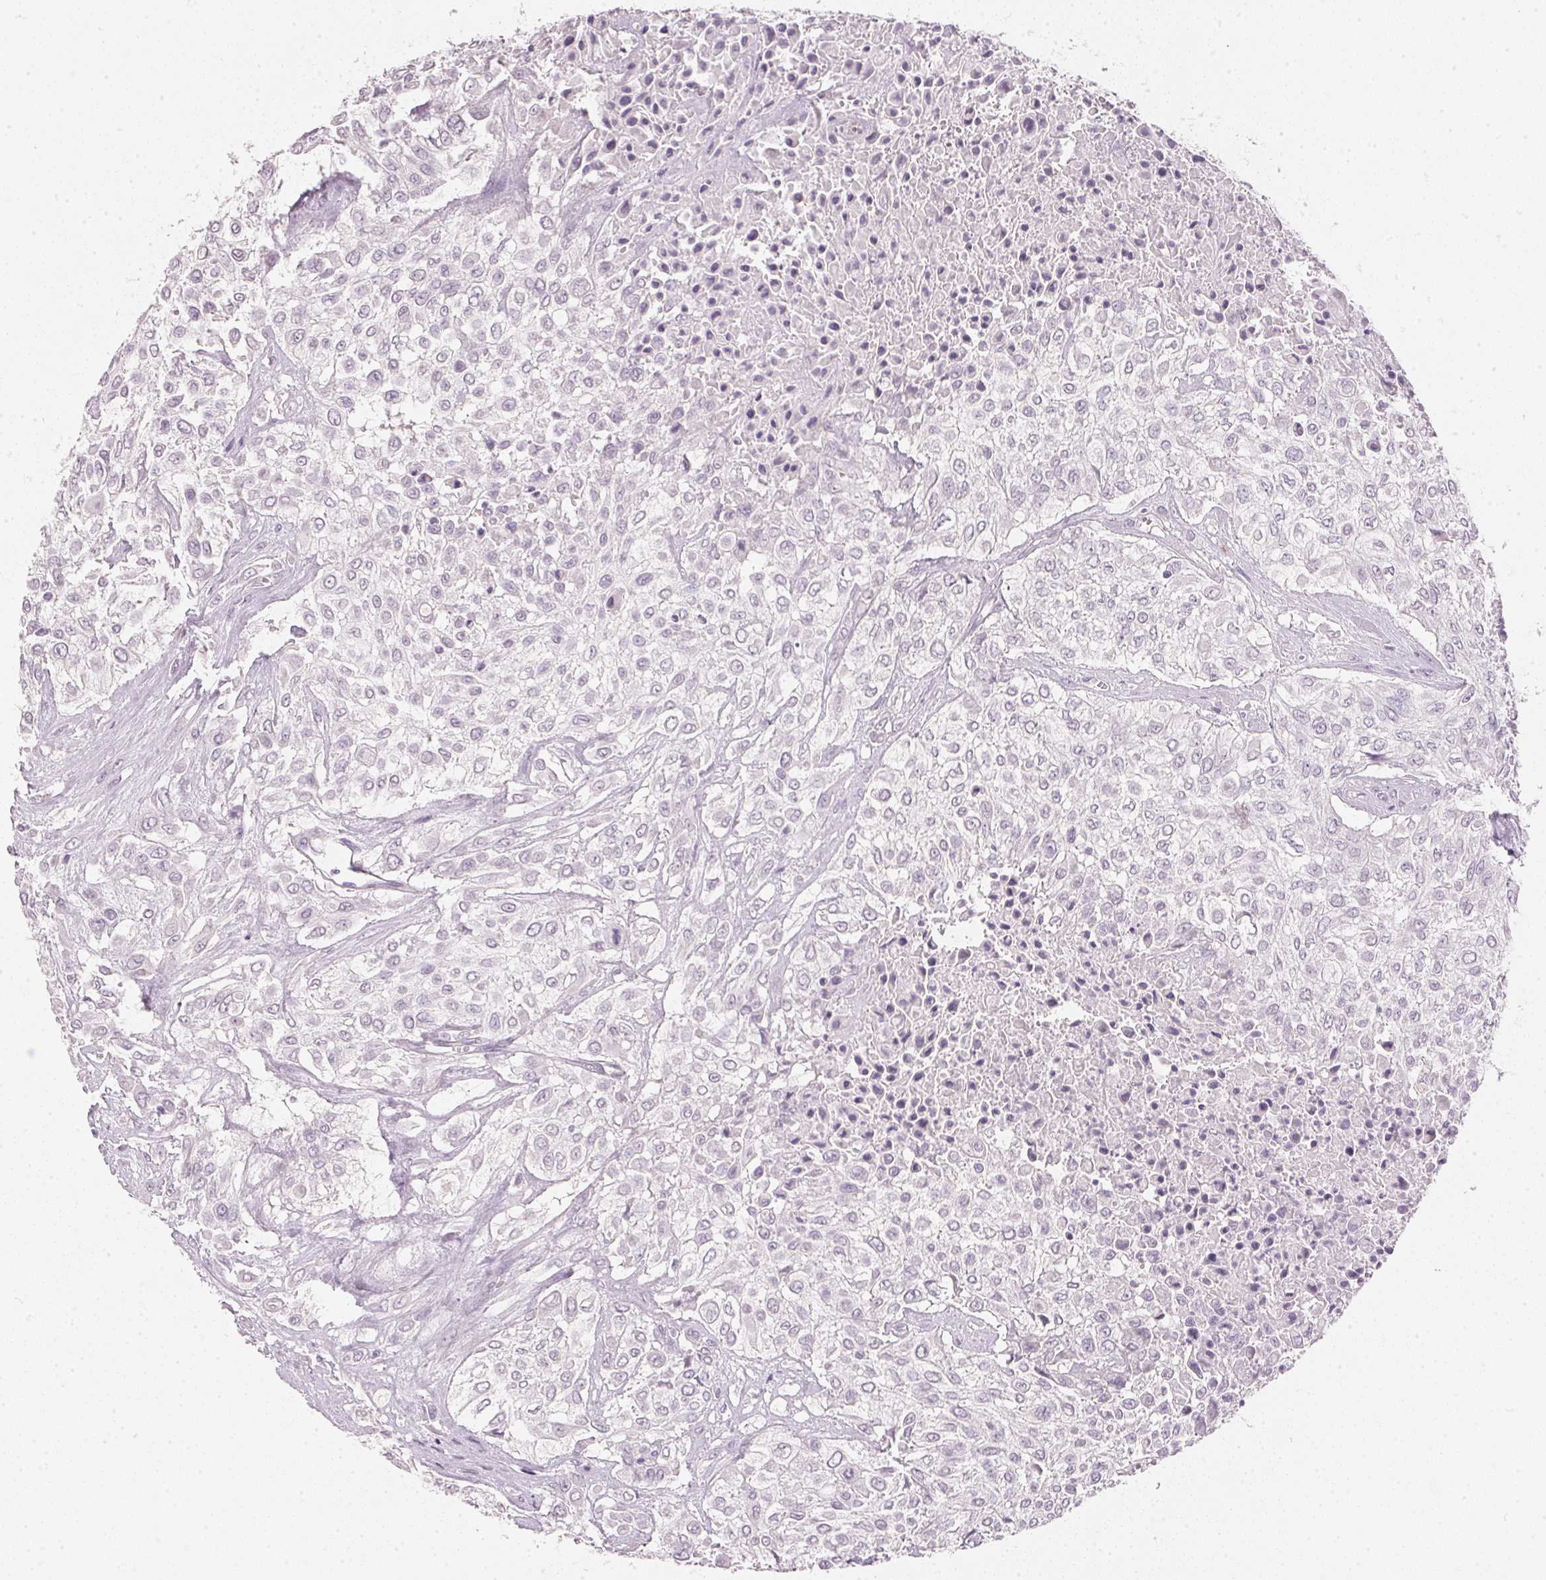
{"staining": {"intensity": "negative", "quantity": "none", "location": "none"}, "tissue": "urothelial cancer", "cell_type": "Tumor cells", "image_type": "cancer", "snomed": [{"axis": "morphology", "description": "Urothelial carcinoma, High grade"}, {"axis": "topography", "description": "Urinary bladder"}], "caption": "Immunohistochemistry (IHC) of urothelial cancer displays no positivity in tumor cells. (IHC, brightfield microscopy, high magnification).", "gene": "IGFBP1", "patient": {"sex": "male", "age": 57}}